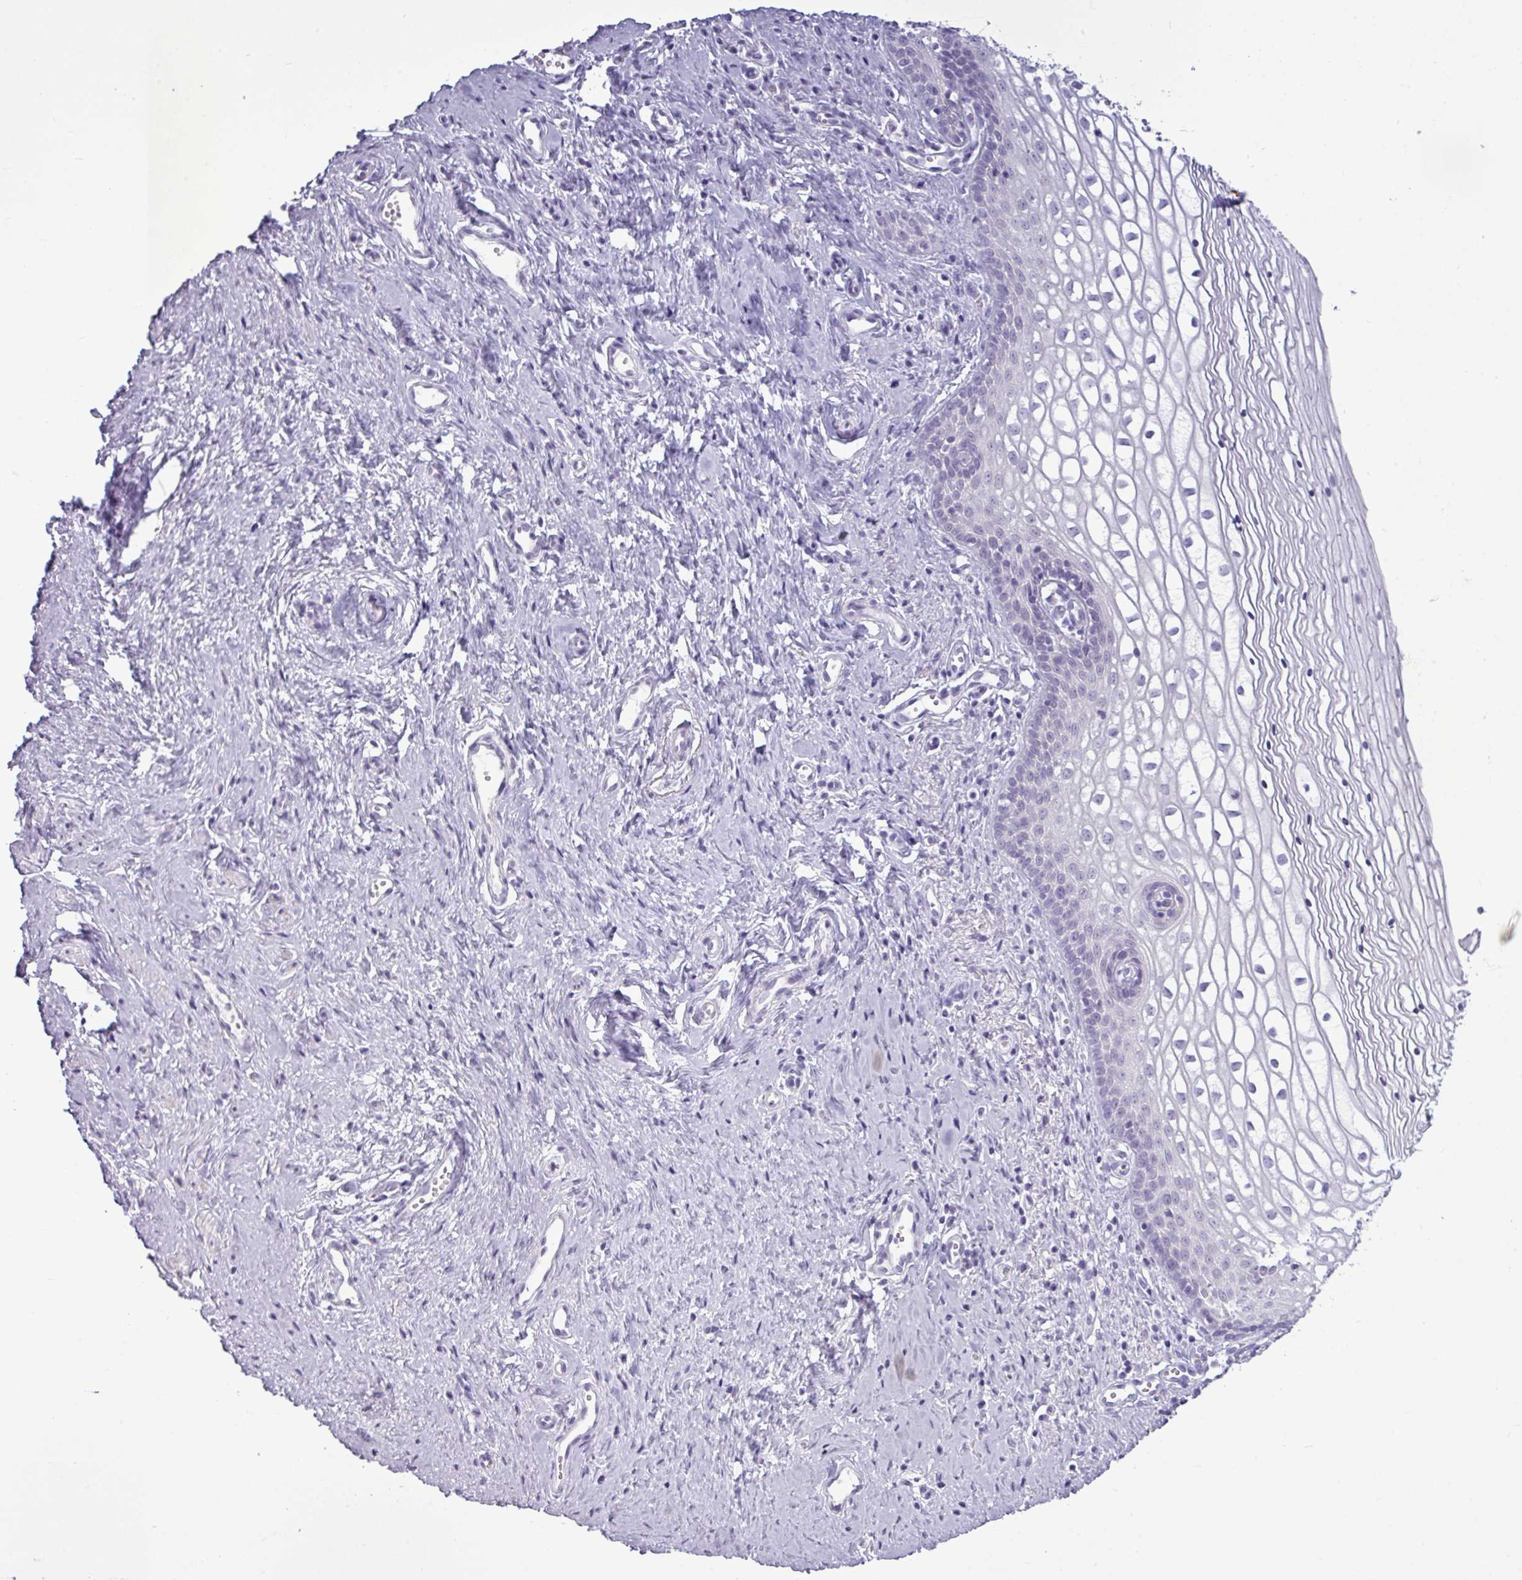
{"staining": {"intensity": "negative", "quantity": "none", "location": "none"}, "tissue": "vagina", "cell_type": "Squamous epithelial cells", "image_type": "normal", "snomed": [{"axis": "morphology", "description": "Normal tissue, NOS"}, {"axis": "topography", "description": "Vagina"}], "caption": "Immunohistochemistry (IHC) photomicrograph of normal vagina: vagina stained with DAB (3,3'-diaminobenzidine) exhibits no significant protein positivity in squamous epithelial cells. Brightfield microscopy of immunohistochemistry stained with DAB (brown) and hematoxylin (blue), captured at high magnification.", "gene": "AMY2A", "patient": {"sex": "female", "age": 59}}